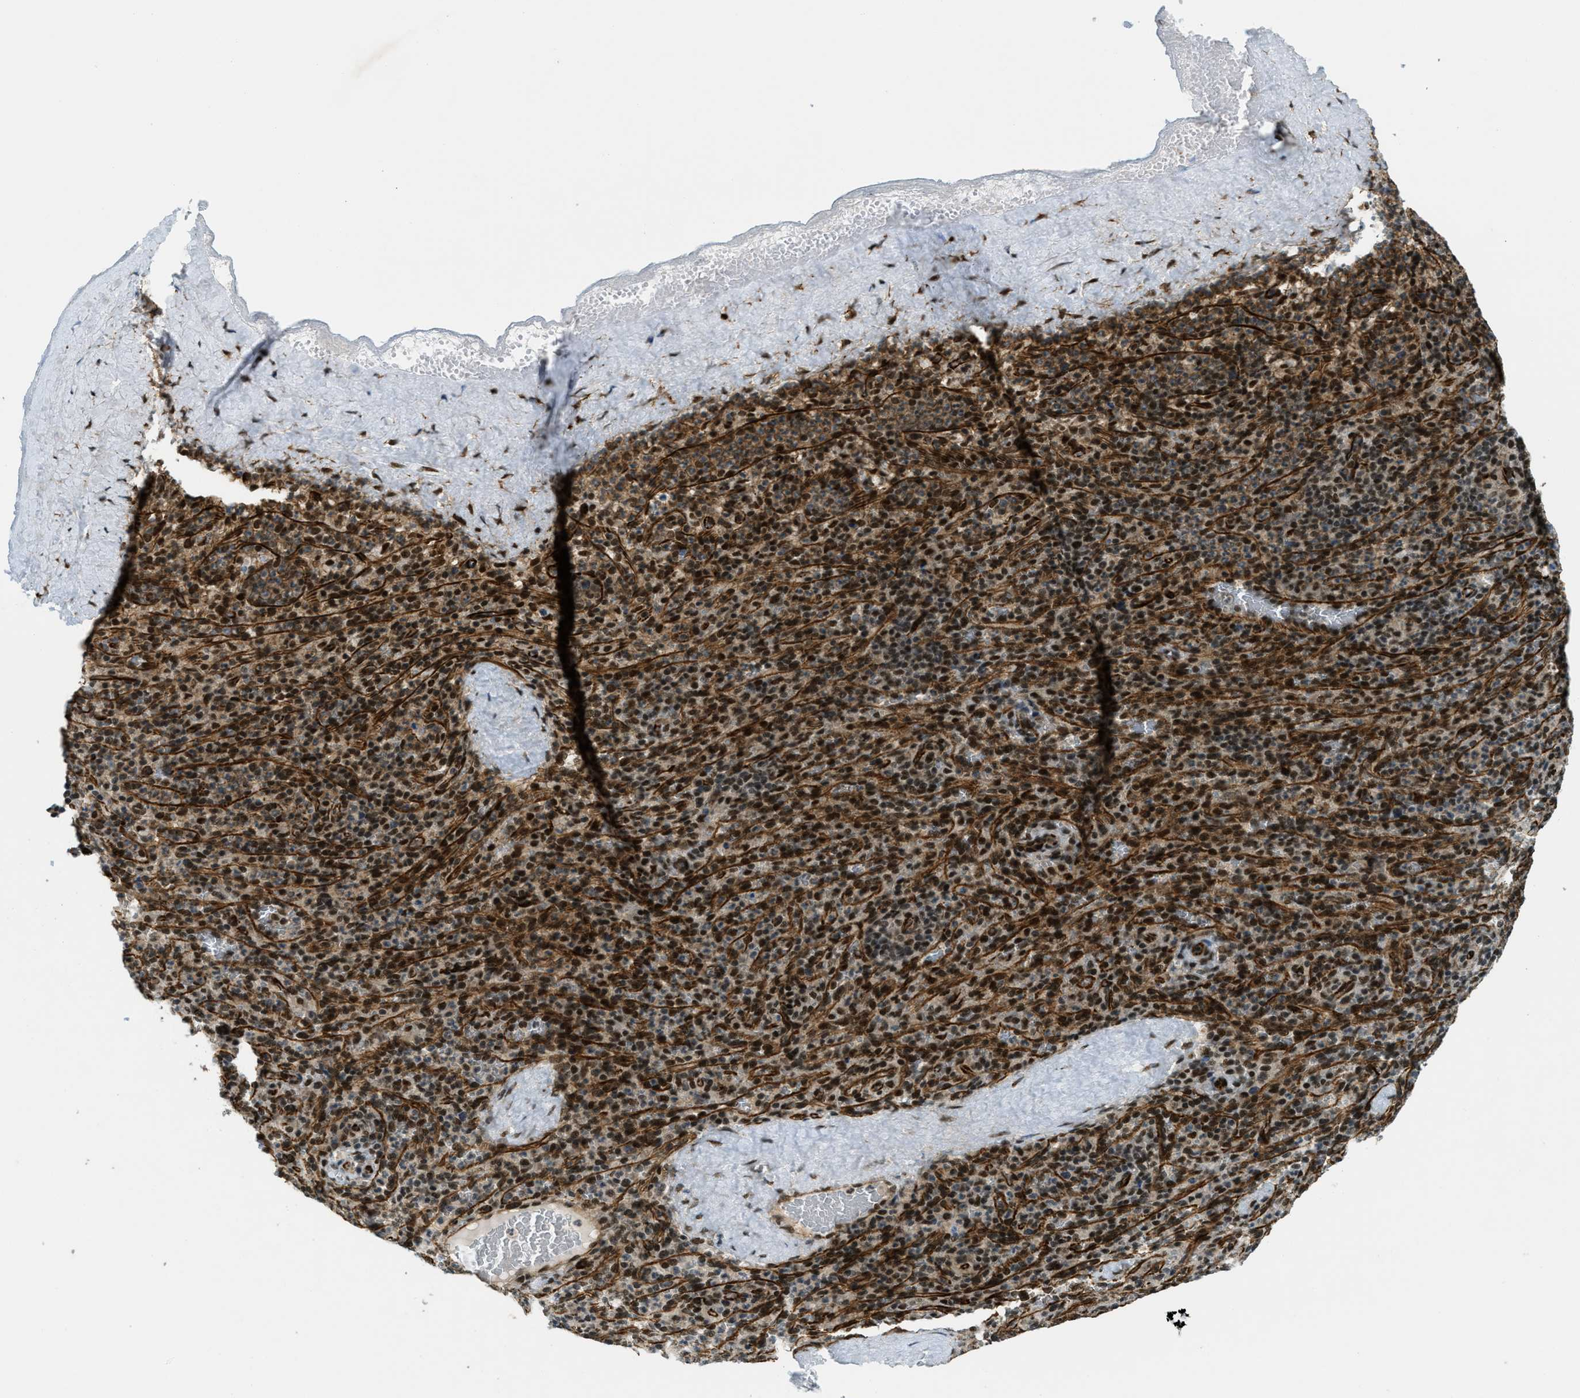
{"staining": {"intensity": "strong", "quantity": ">75%", "location": "nuclear"}, "tissue": "spleen", "cell_type": "Cells in red pulp", "image_type": "normal", "snomed": [{"axis": "morphology", "description": "Normal tissue, NOS"}, {"axis": "topography", "description": "Spleen"}], "caption": "Immunohistochemistry (IHC) micrograph of unremarkable spleen stained for a protein (brown), which reveals high levels of strong nuclear staining in about >75% of cells in red pulp.", "gene": "ZFR", "patient": {"sex": "male", "age": 36}}